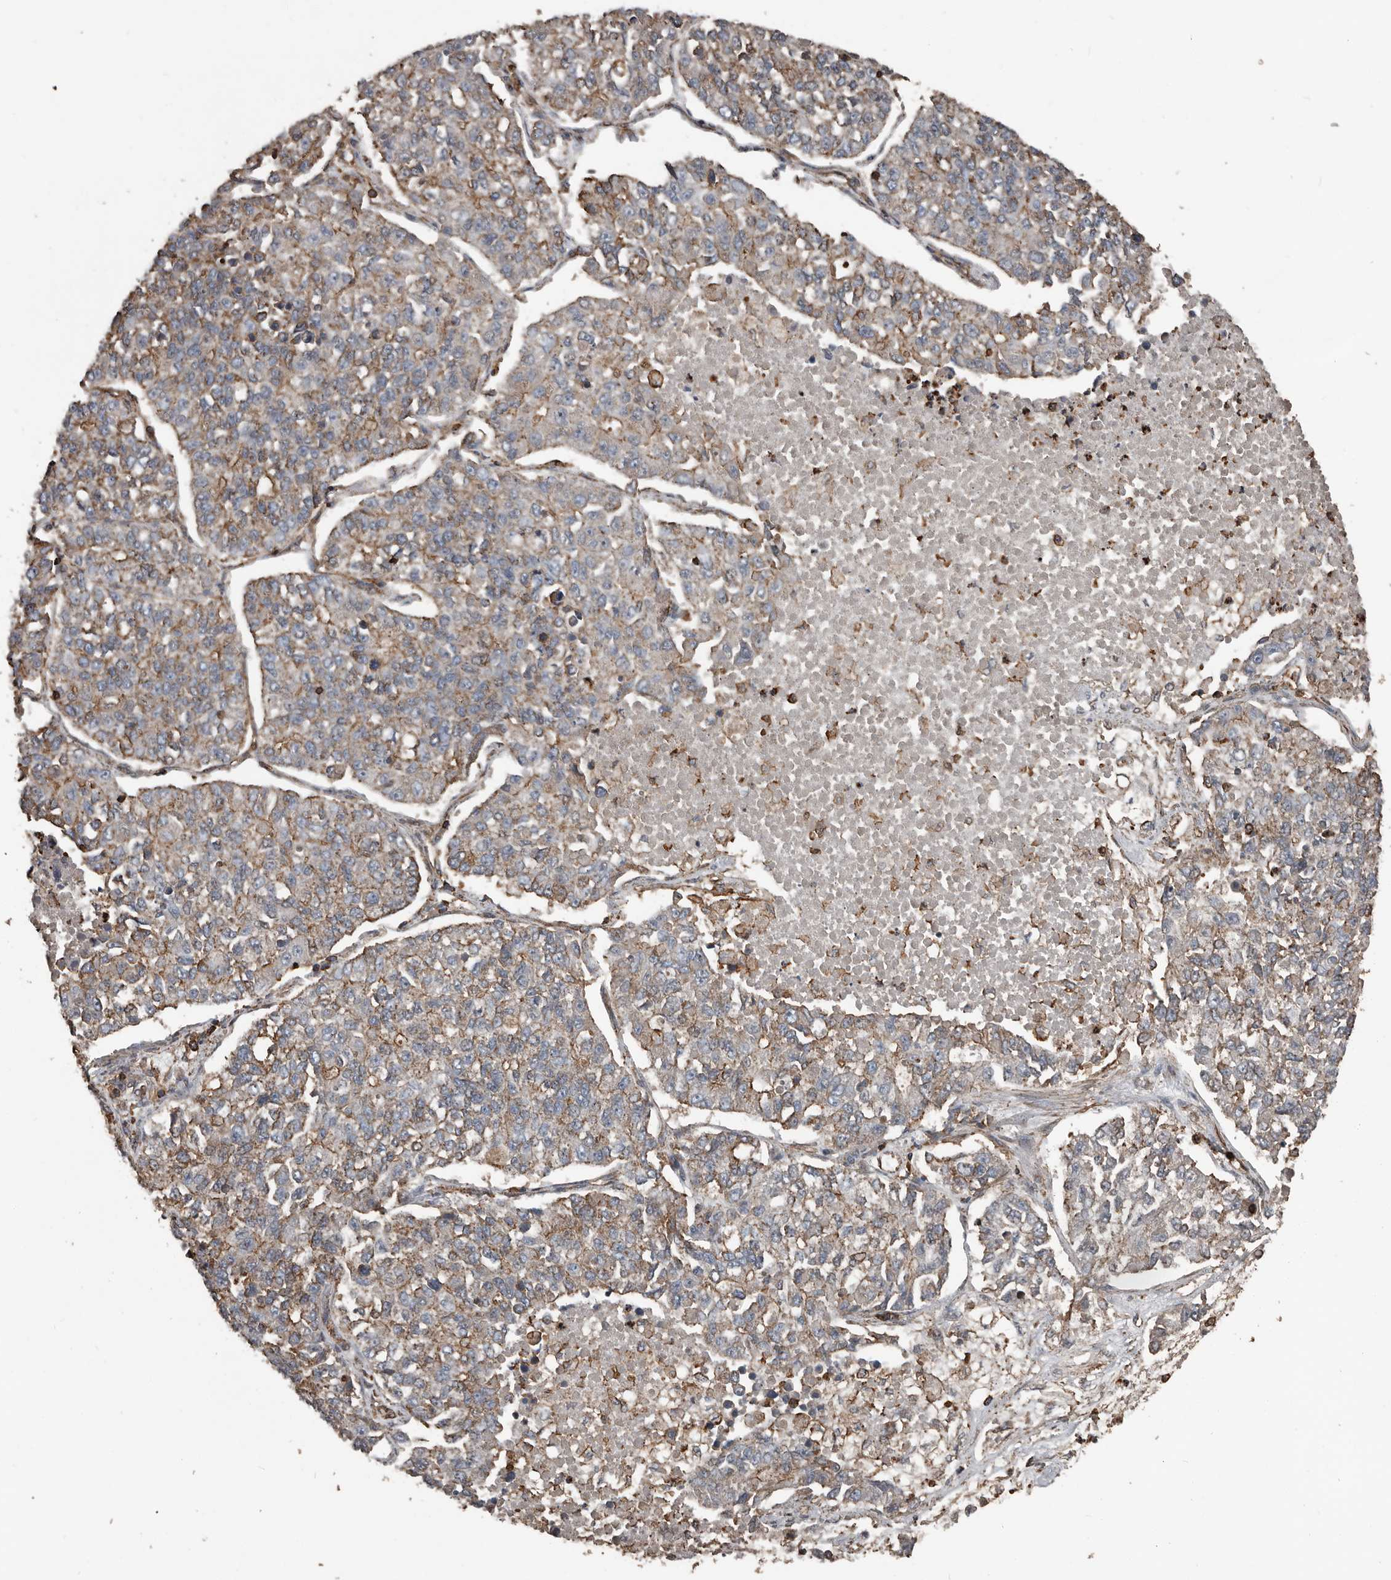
{"staining": {"intensity": "moderate", "quantity": "25%-75%", "location": "cytoplasmic/membranous"}, "tissue": "lung cancer", "cell_type": "Tumor cells", "image_type": "cancer", "snomed": [{"axis": "morphology", "description": "Adenocarcinoma, NOS"}, {"axis": "topography", "description": "Lung"}], "caption": "The histopathology image demonstrates a brown stain indicating the presence of a protein in the cytoplasmic/membranous of tumor cells in adenocarcinoma (lung). Using DAB (3,3'-diaminobenzidine) (brown) and hematoxylin (blue) stains, captured at high magnification using brightfield microscopy.", "gene": "DENND6B", "patient": {"sex": "male", "age": 49}}